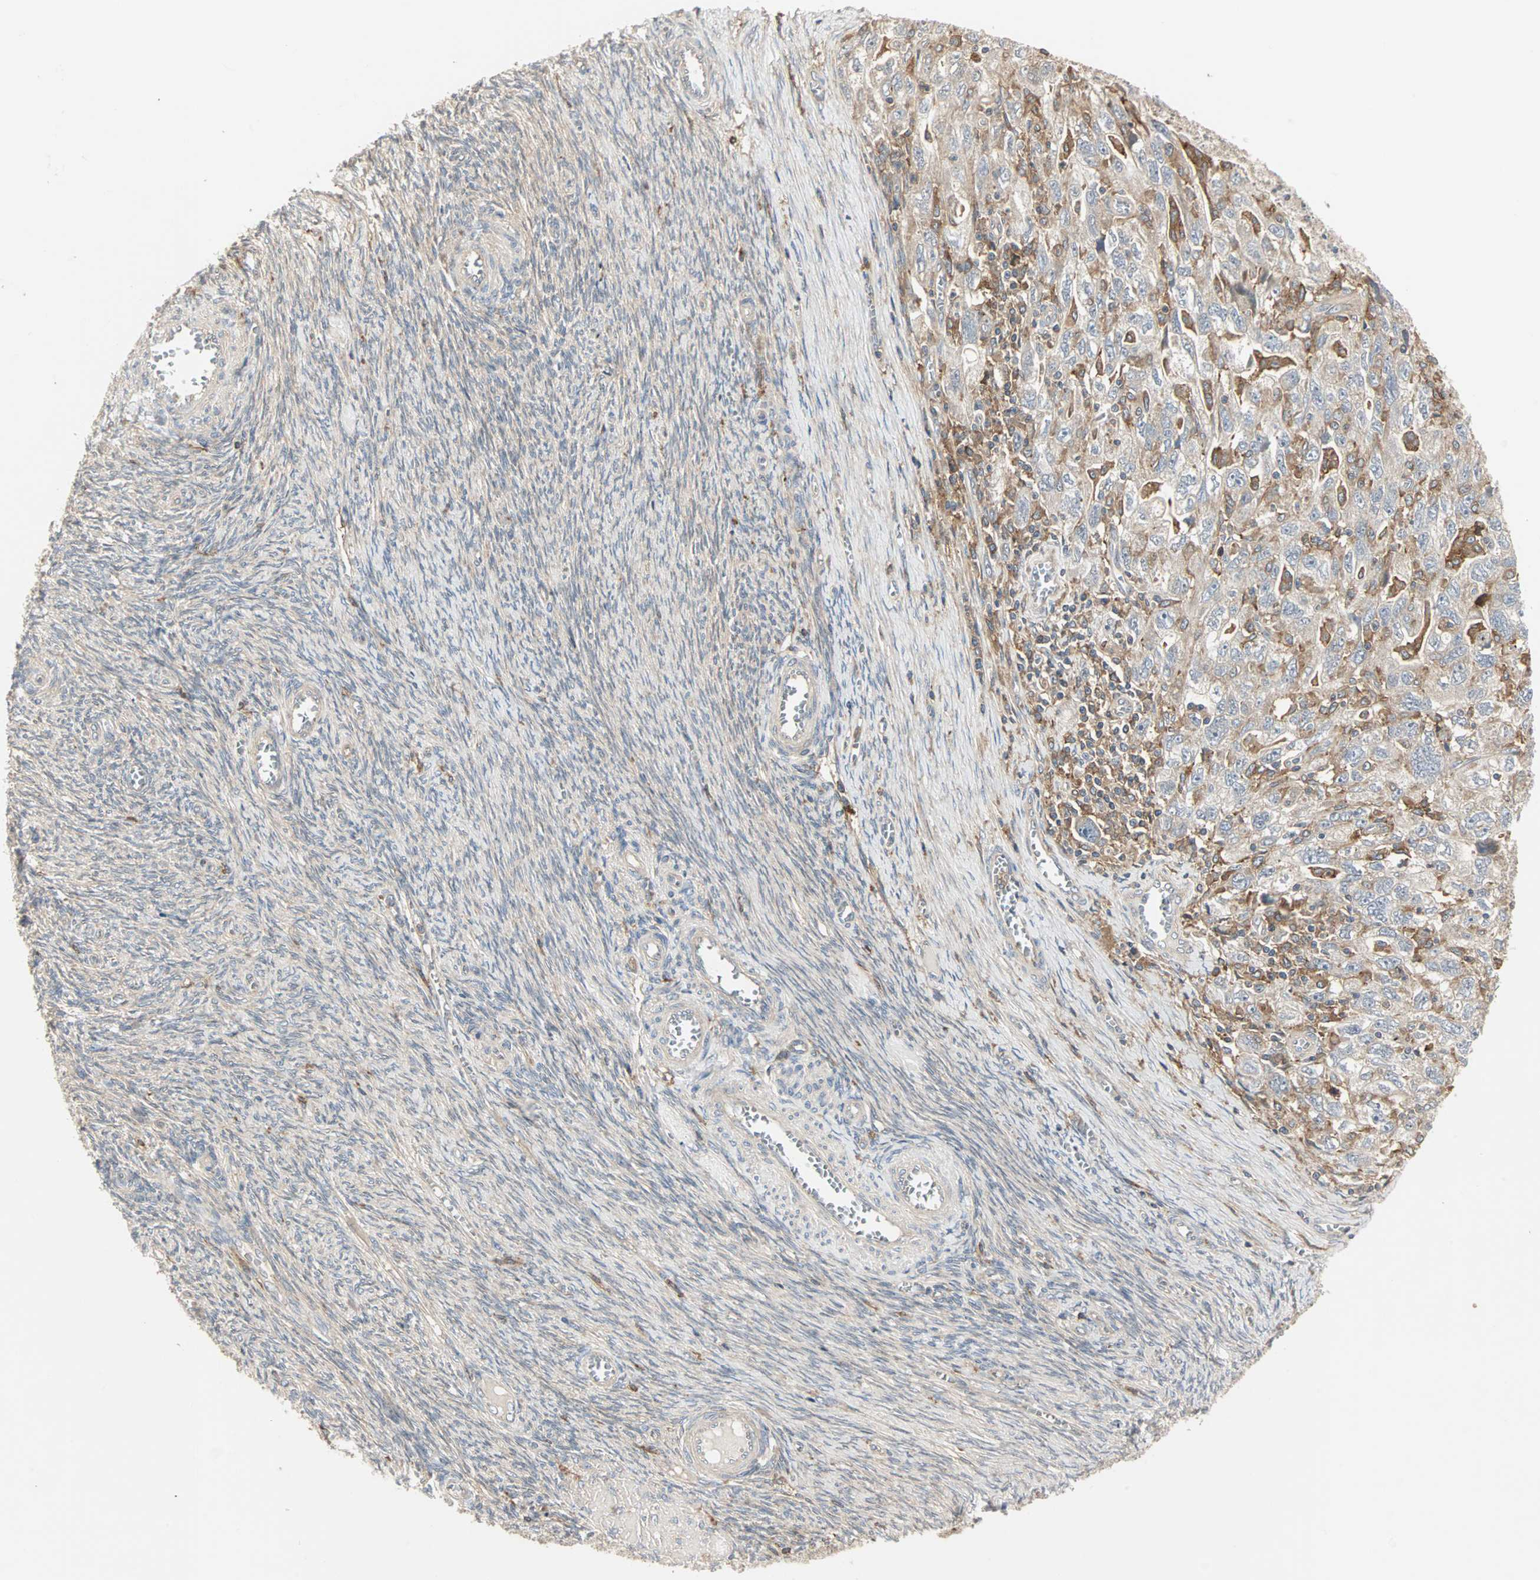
{"staining": {"intensity": "moderate", "quantity": ">75%", "location": "cytoplasmic/membranous"}, "tissue": "ovarian cancer", "cell_type": "Tumor cells", "image_type": "cancer", "snomed": [{"axis": "morphology", "description": "Carcinoma, NOS"}, {"axis": "morphology", "description": "Cystadenocarcinoma, serous, NOS"}, {"axis": "topography", "description": "Ovary"}], "caption": "Immunohistochemistry (IHC) (DAB) staining of human carcinoma (ovarian) demonstrates moderate cytoplasmic/membranous protein expression in approximately >75% of tumor cells. (brown staining indicates protein expression, while blue staining denotes nuclei).", "gene": "GNAI2", "patient": {"sex": "female", "age": 69}}